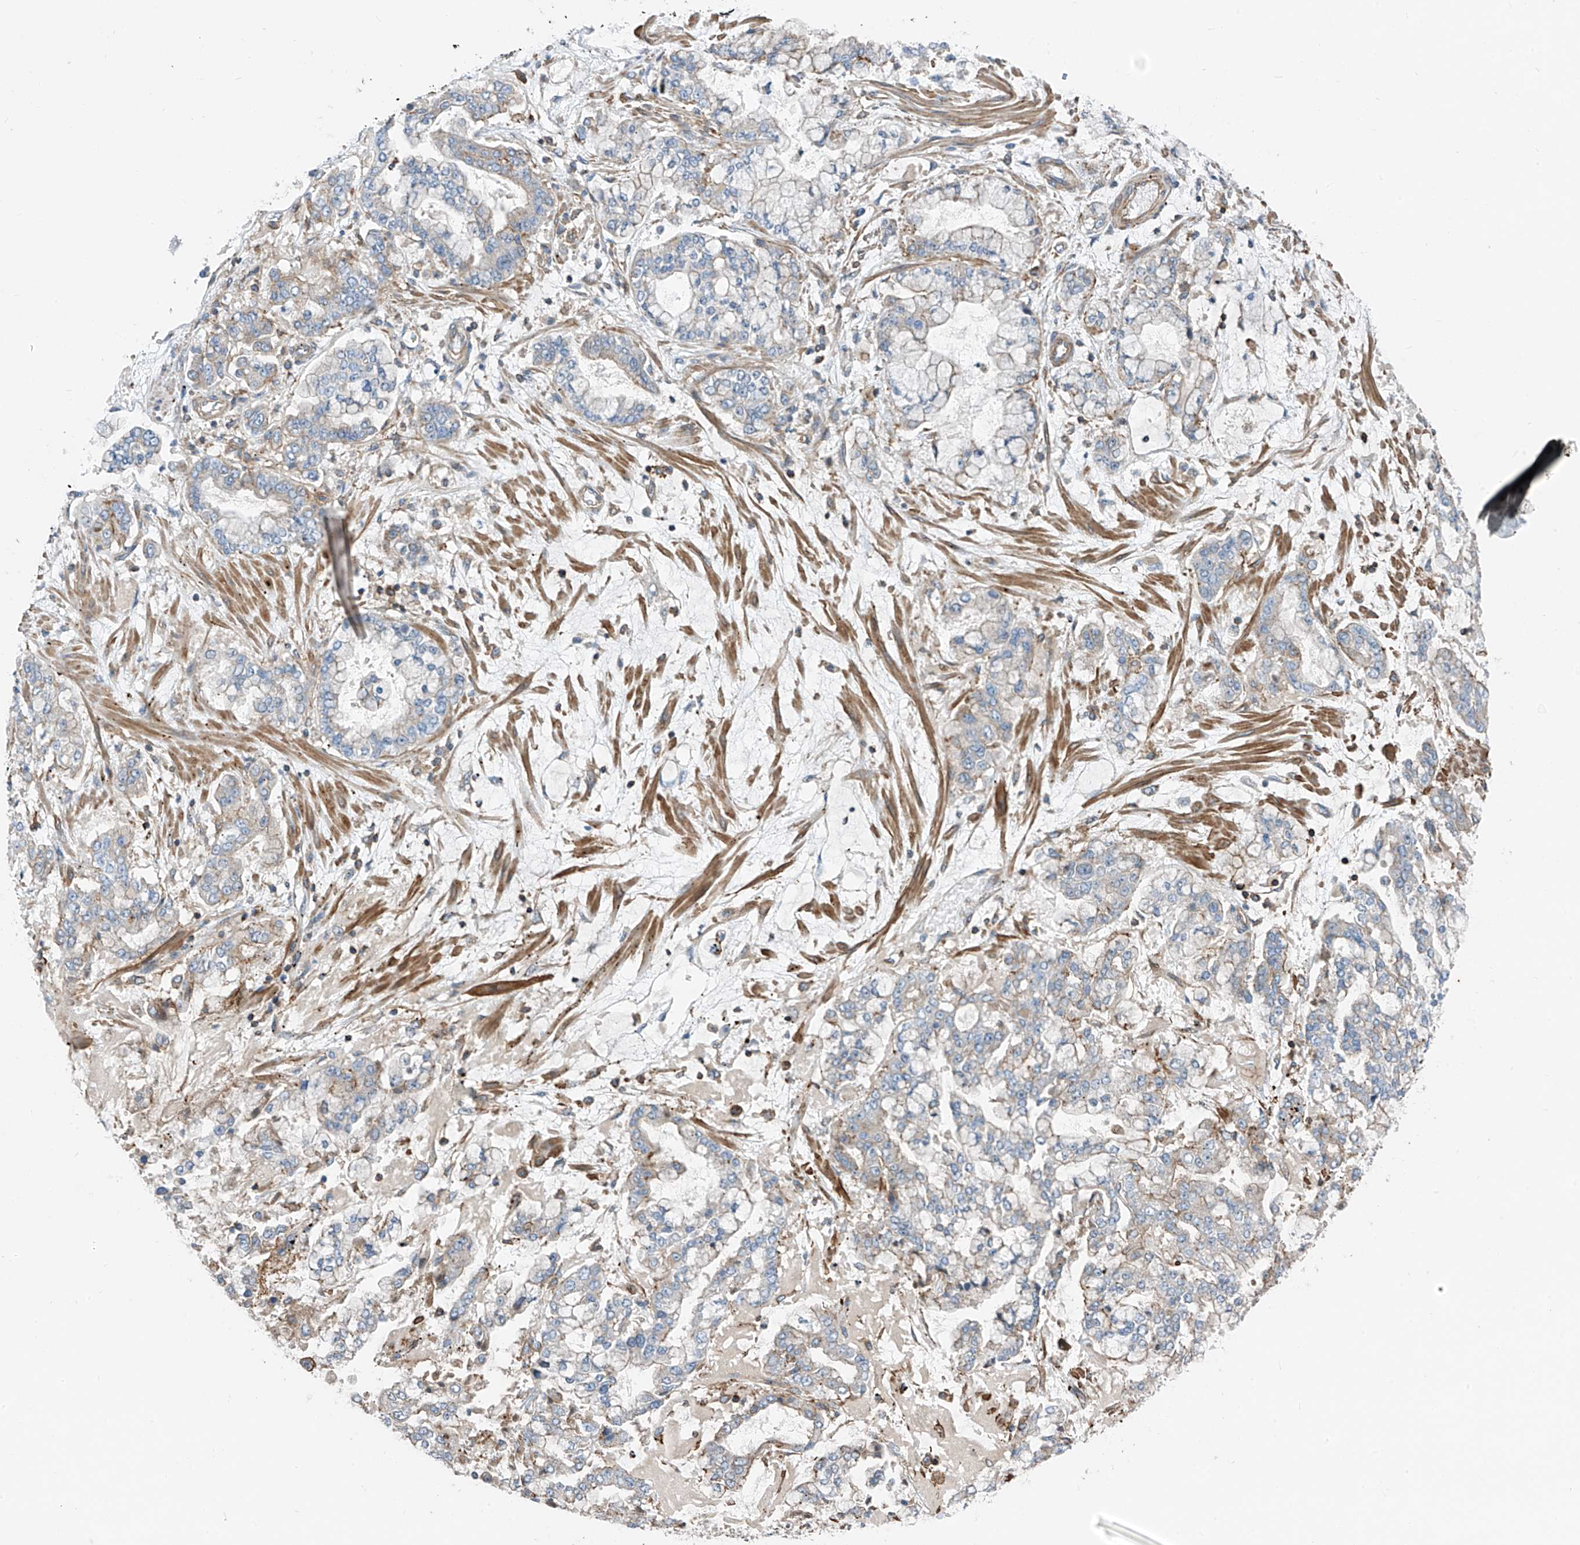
{"staining": {"intensity": "weak", "quantity": "<25%", "location": "cytoplasmic/membranous"}, "tissue": "stomach cancer", "cell_type": "Tumor cells", "image_type": "cancer", "snomed": [{"axis": "morphology", "description": "Normal tissue, NOS"}, {"axis": "morphology", "description": "Adenocarcinoma, NOS"}, {"axis": "topography", "description": "Stomach, upper"}, {"axis": "topography", "description": "Stomach"}], "caption": "Immunohistochemistry (IHC) micrograph of neoplastic tissue: human stomach cancer (adenocarcinoma) stained with DAB shows no significant protein staining in tumor cells. Nuclei are stained in blue.", "gene": "SLC1A5", "patient": {"sex": "male", "age": 76}}